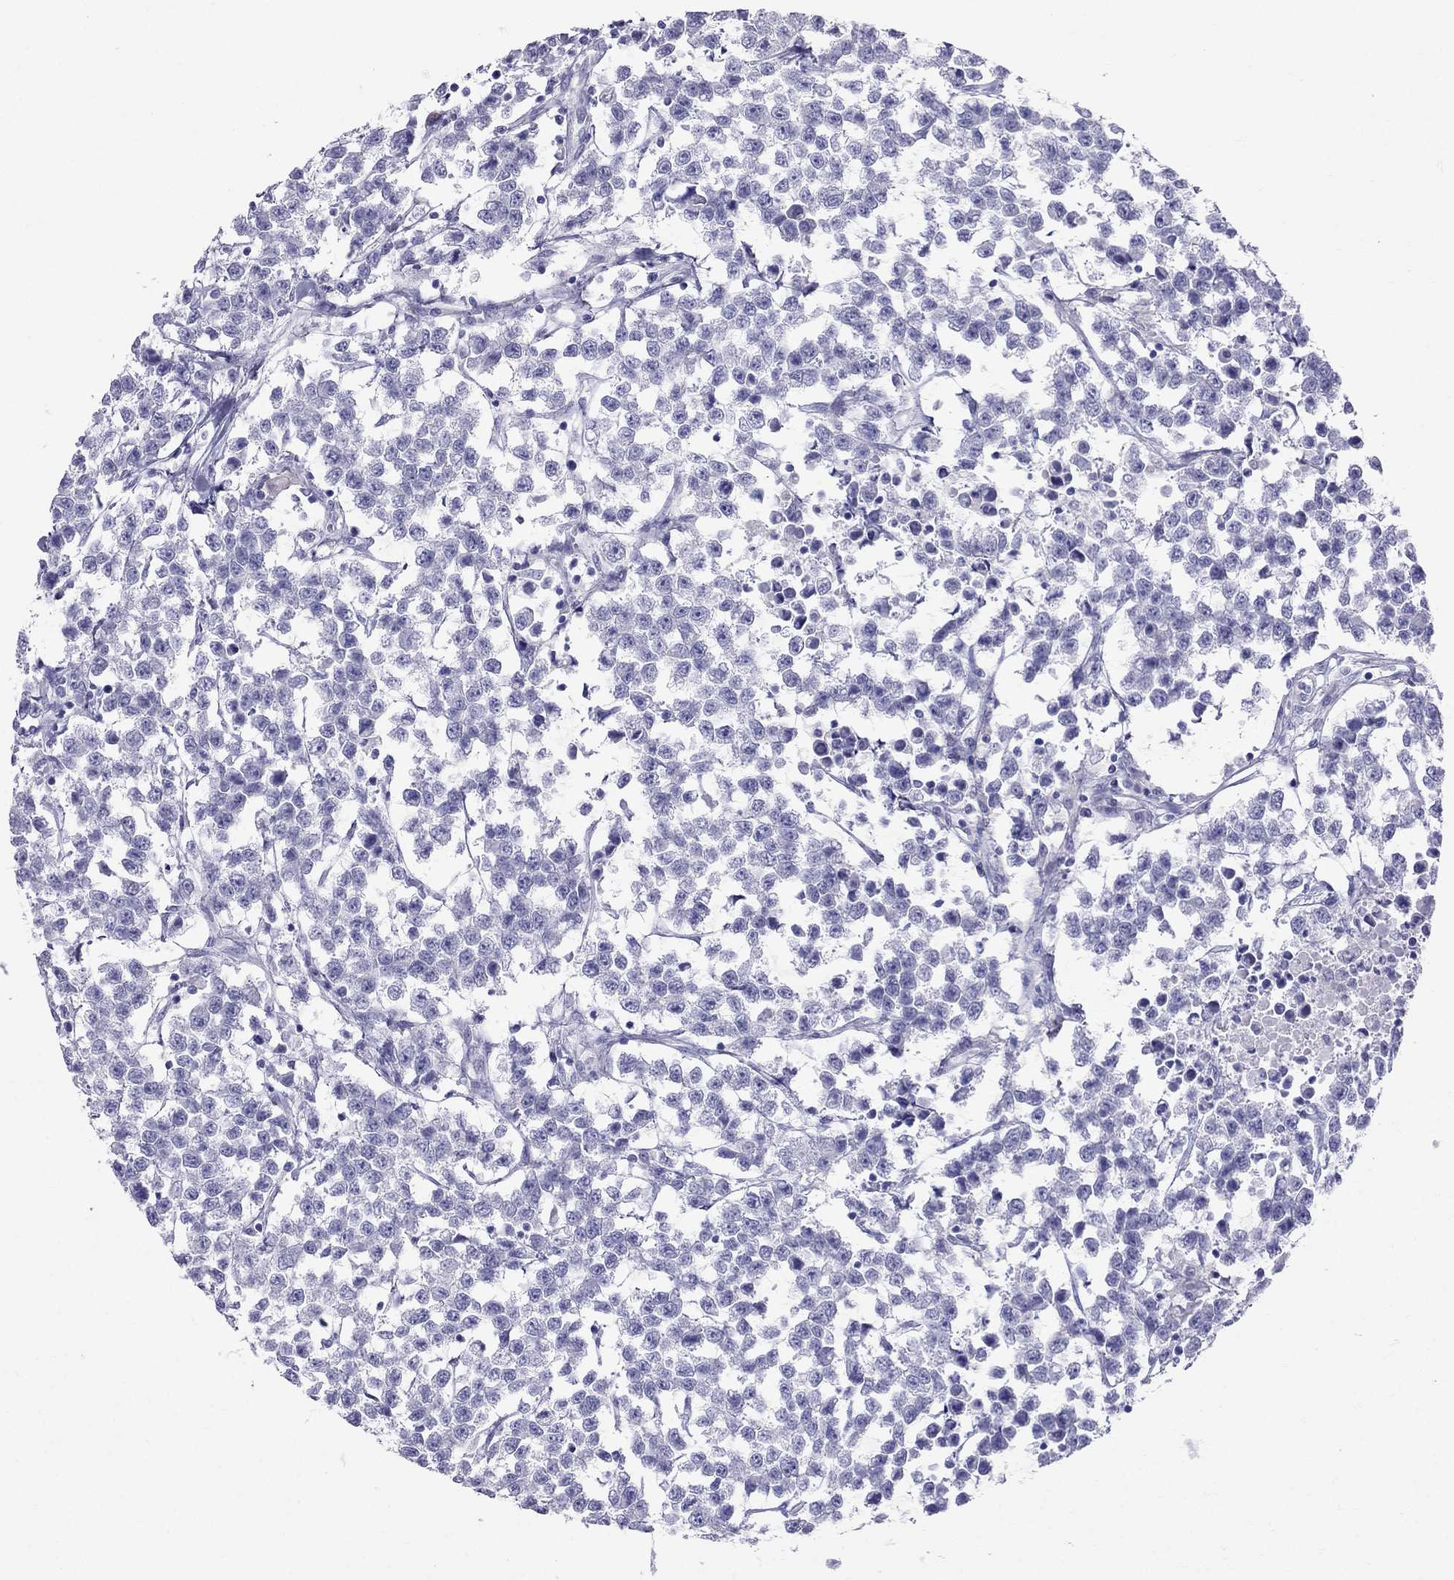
{"staining": {"intensity": "negative", "quantity": "none", "location": "none"}, "tissue": "testis cancer", "cell_type": "Tumor cells", "image_type": "cancer", "snomed": [{"axis": "morphology", "description": "Seminoma, NOS"}, {"axis": "topography", "description": "Testis"}], "caption": "The immunohistochemistry histopathology image has no significant expression in tumor cells of seminoma (testis) tissue.", "gene": "DNAAF6", "patient": {"sex": "male", "age": 59}}